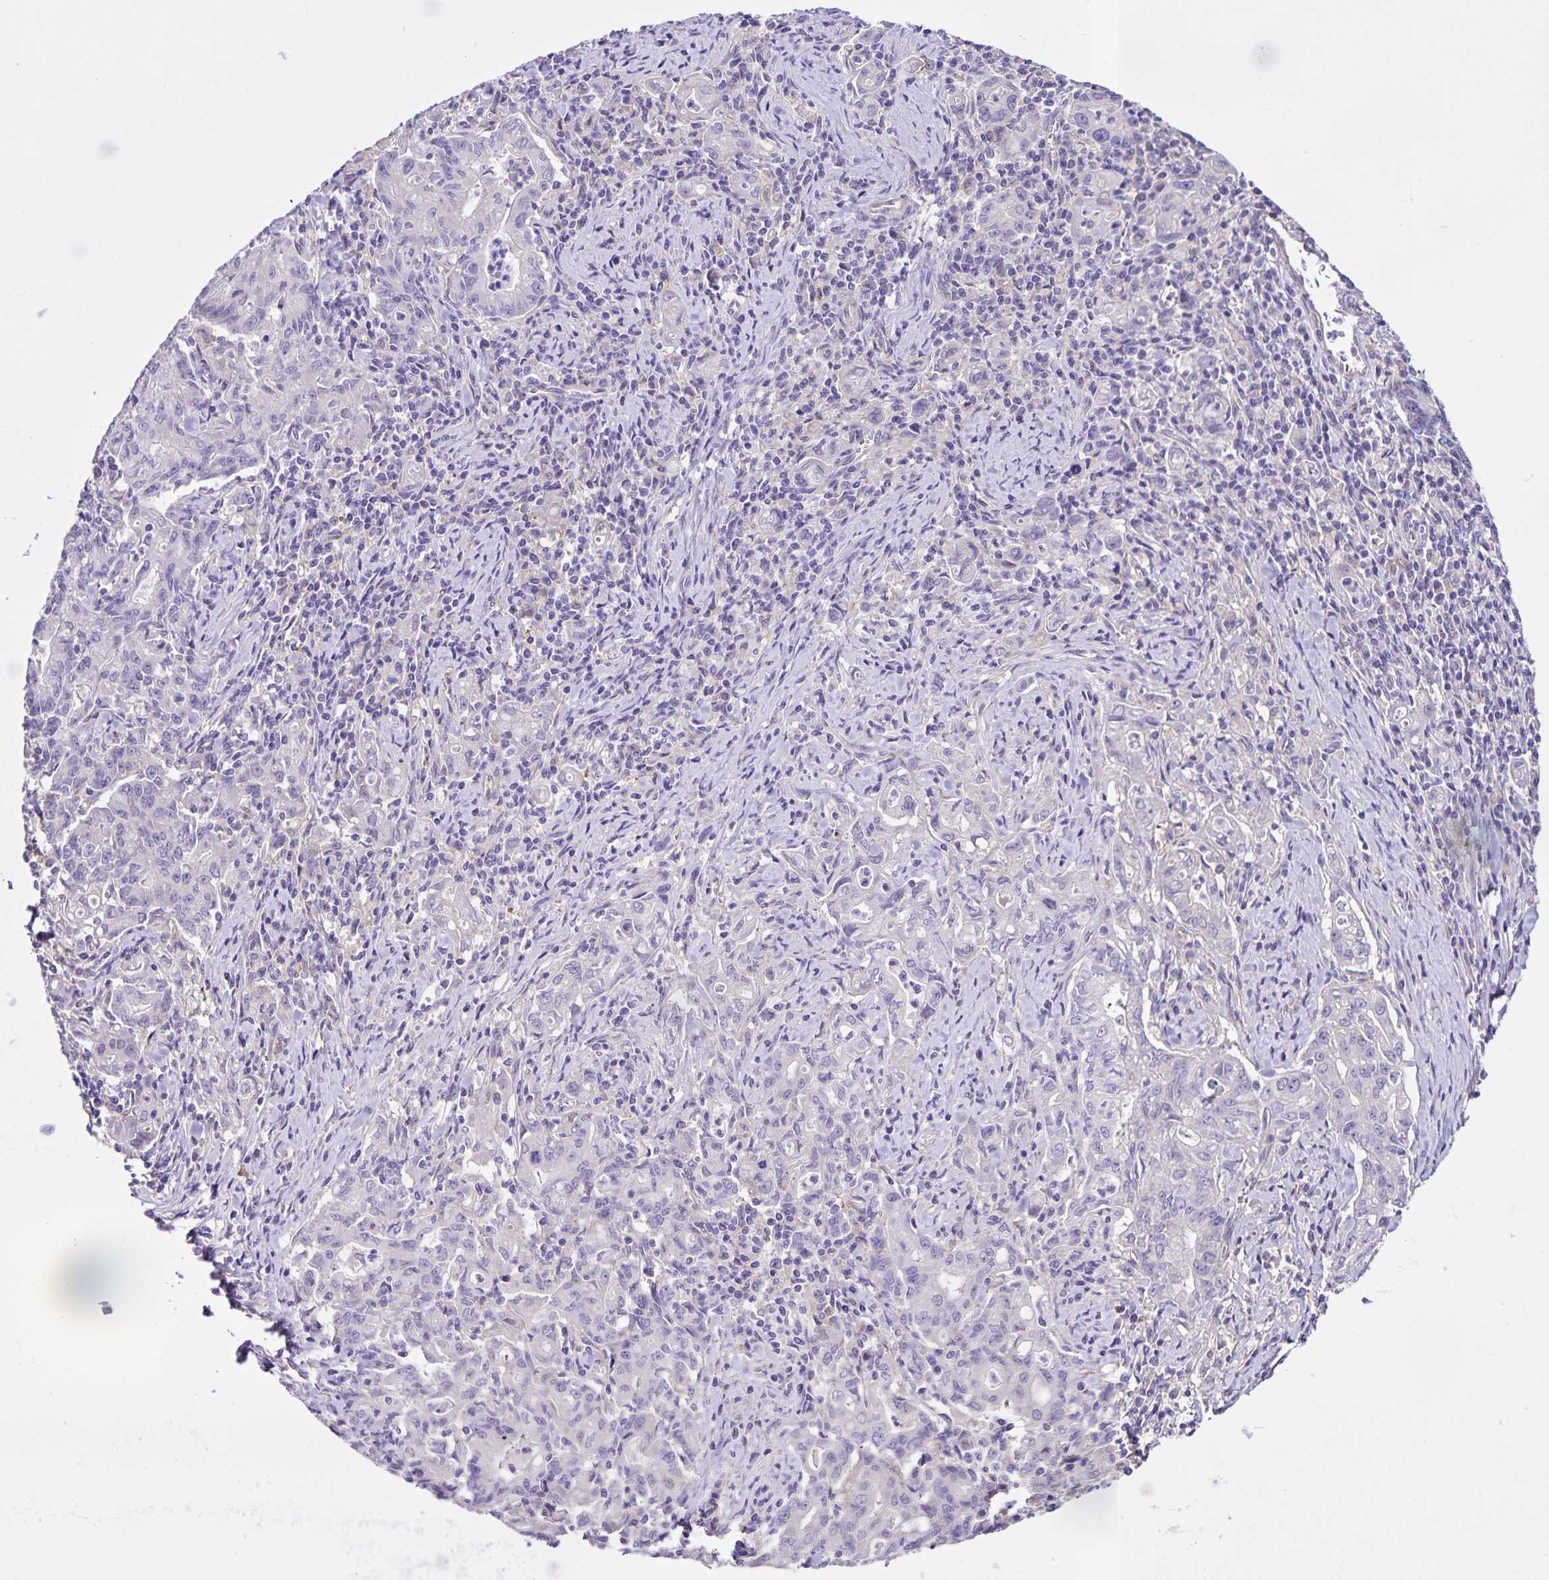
{"staining": {"intensity": "negative", "quantity": "none", "location": "none"}, "tissue": "stomach cancer", "cell_type": "Tumor cells", "image_type": "cancer", "snomed": [{"axis": "morphology", "description": "Adenocarcinoma, NOS"}, {"axis": "topography", "description": "Stomach, upper"}], "caption": "Tumor cells are negative for protein expression in human stomach adenocarcinoma.", "gene": "BOLL", "patient": {"sex": "female", "age": 79}}